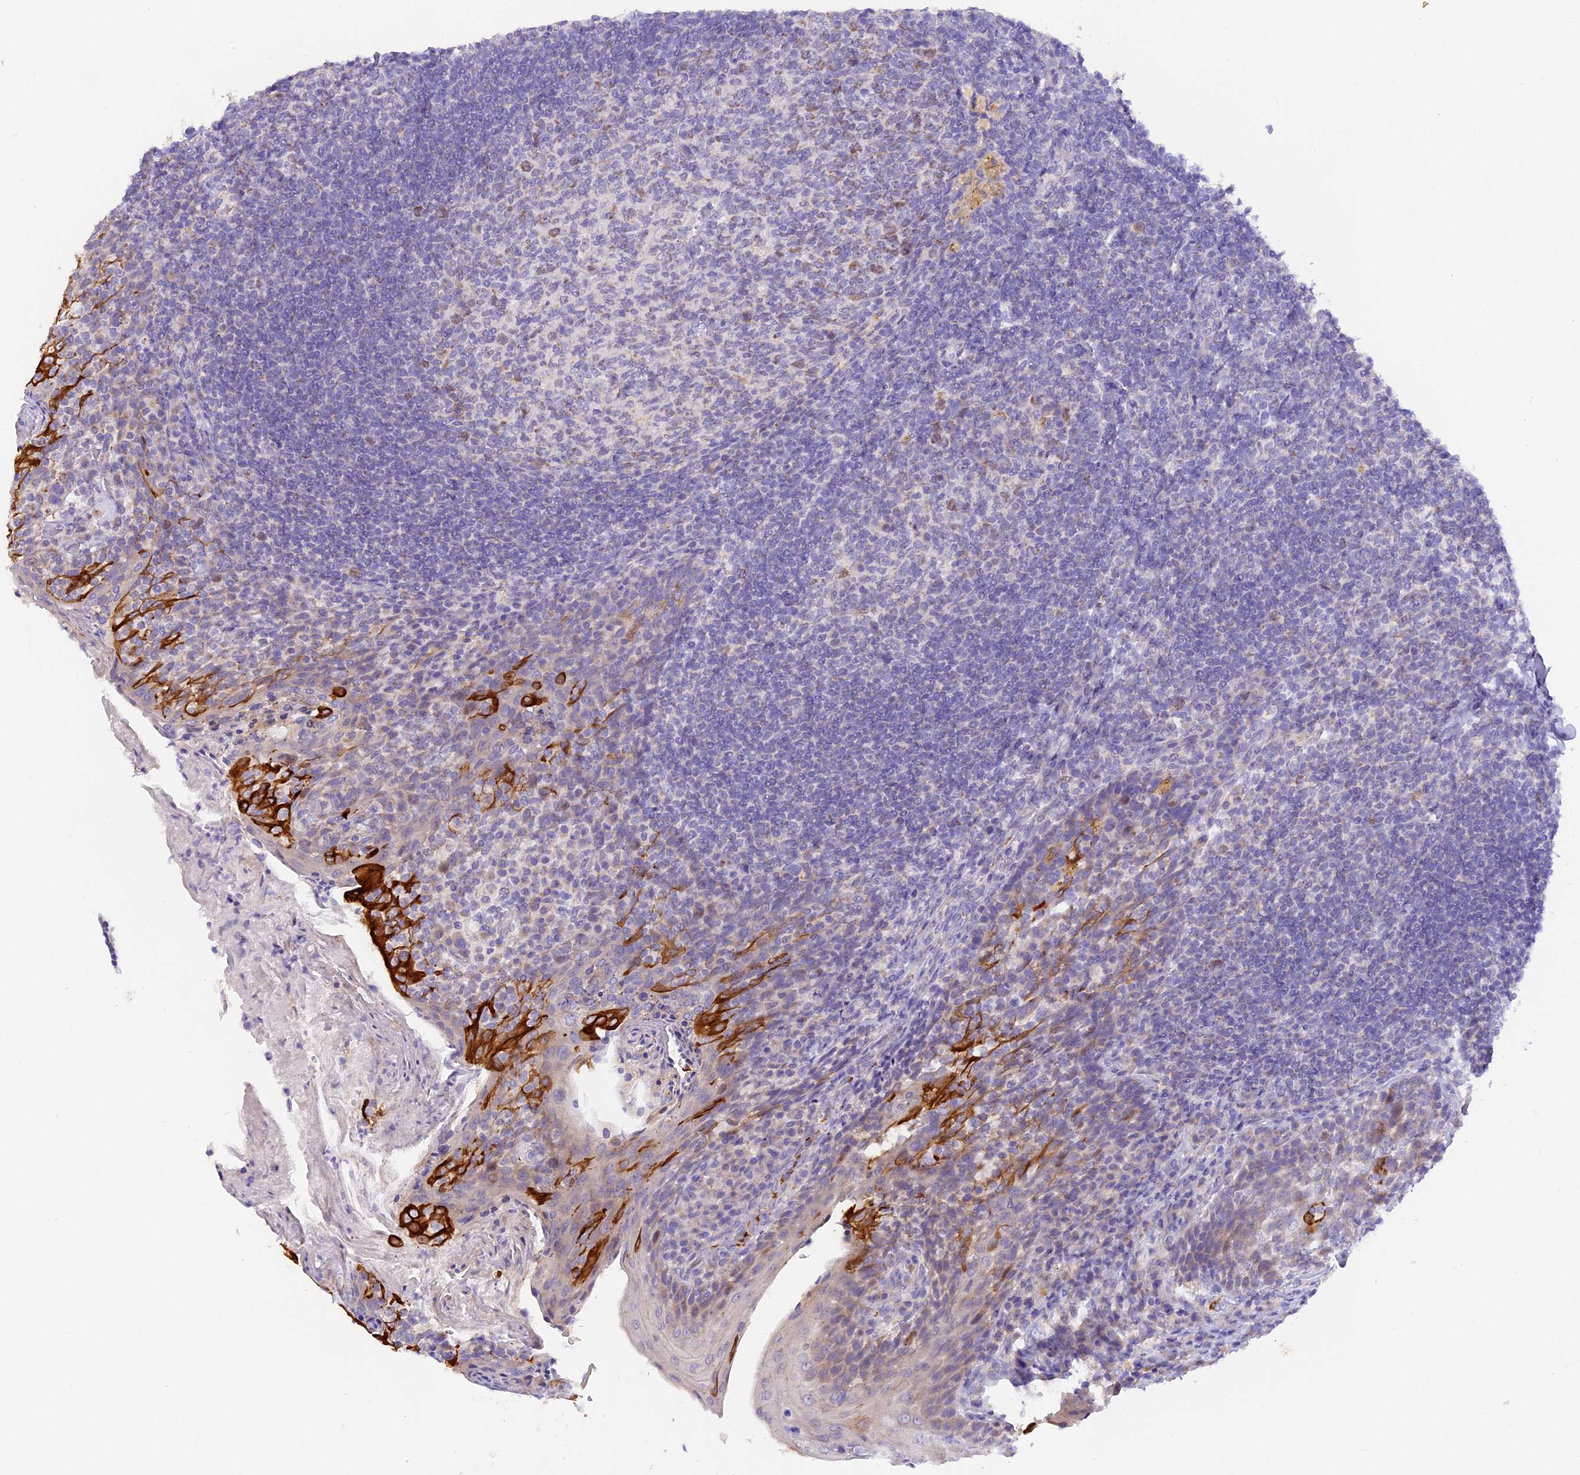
{"staining": {"intensity": "moderate", "quantity": "<25%", "location": "cytoplasmic/membranous,nuclear"}, "tissue": "tonsil", "cell_type": "Germinal center cells", "image_type": "normal", "snomed": [{"axis": "morphology", "description": "Normal tissue, NOS"}, {"axis": "topography", "description": "Tonsil"}], "caption": "Immunohistochemistry of unremarkable tonsil demonstrates low levels of moderate cytoplasmic/membranous,nuclear expression in approximately <25% of germinal center cells.", "gene": "PKIA", "patient": {"sex": "female", "age": 10}}